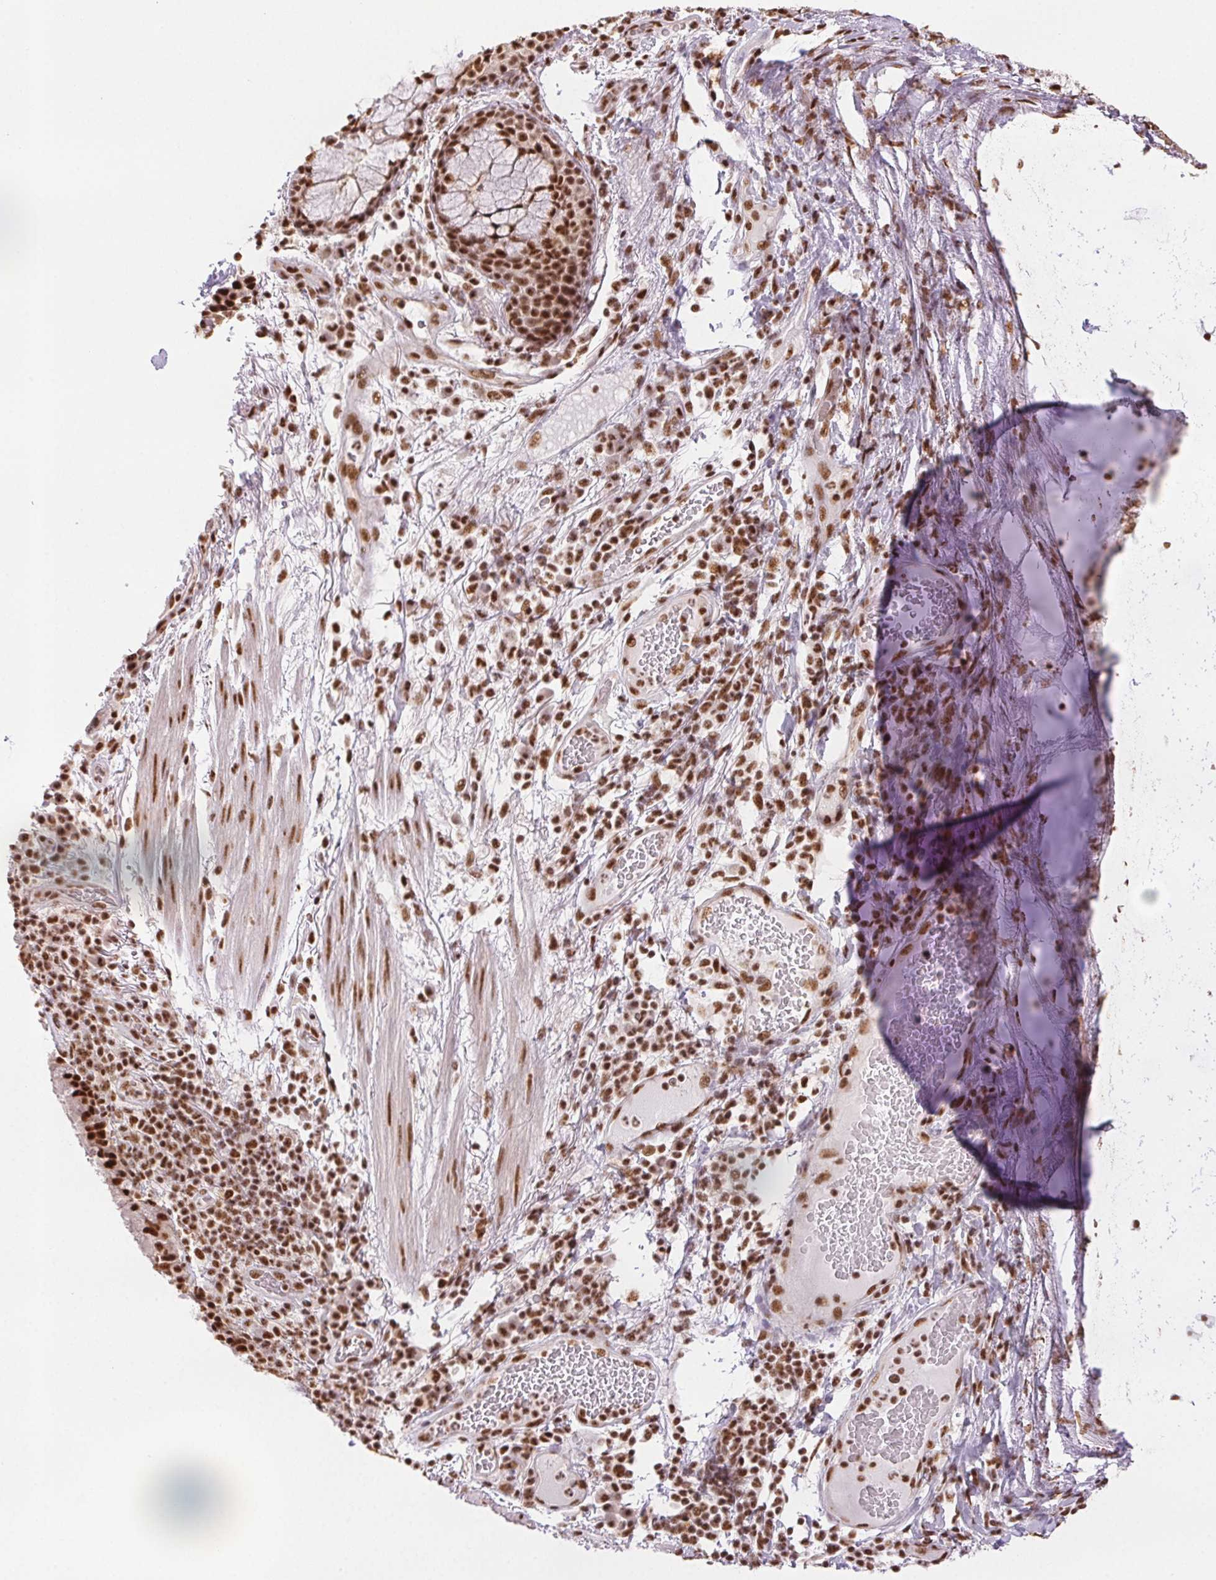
{"staining": {"intensity": "strong", "quantity": ">75%", "location": "nuclear"}, "tissue": "bronchus", "cell_type": "Respiratory epithelial cells", "image_type": "normal", "snomed": [{"axis": "morphology", "description": "Normal tissue, NOS"}, {"axis": "topography", "description": "Lymph node"}, {"axis": "topography", "description": "Bronchus"}], "caption": "This image demonstrates benign bronchus stained with immunohistochemistry to label a protein in brown. The nuclear of respiratory epithelial cells show strong positivity for the protein. Nuclei are counter-stained blue.", "gene": "IK", "patient": {"sex": "male", "age": 56}}